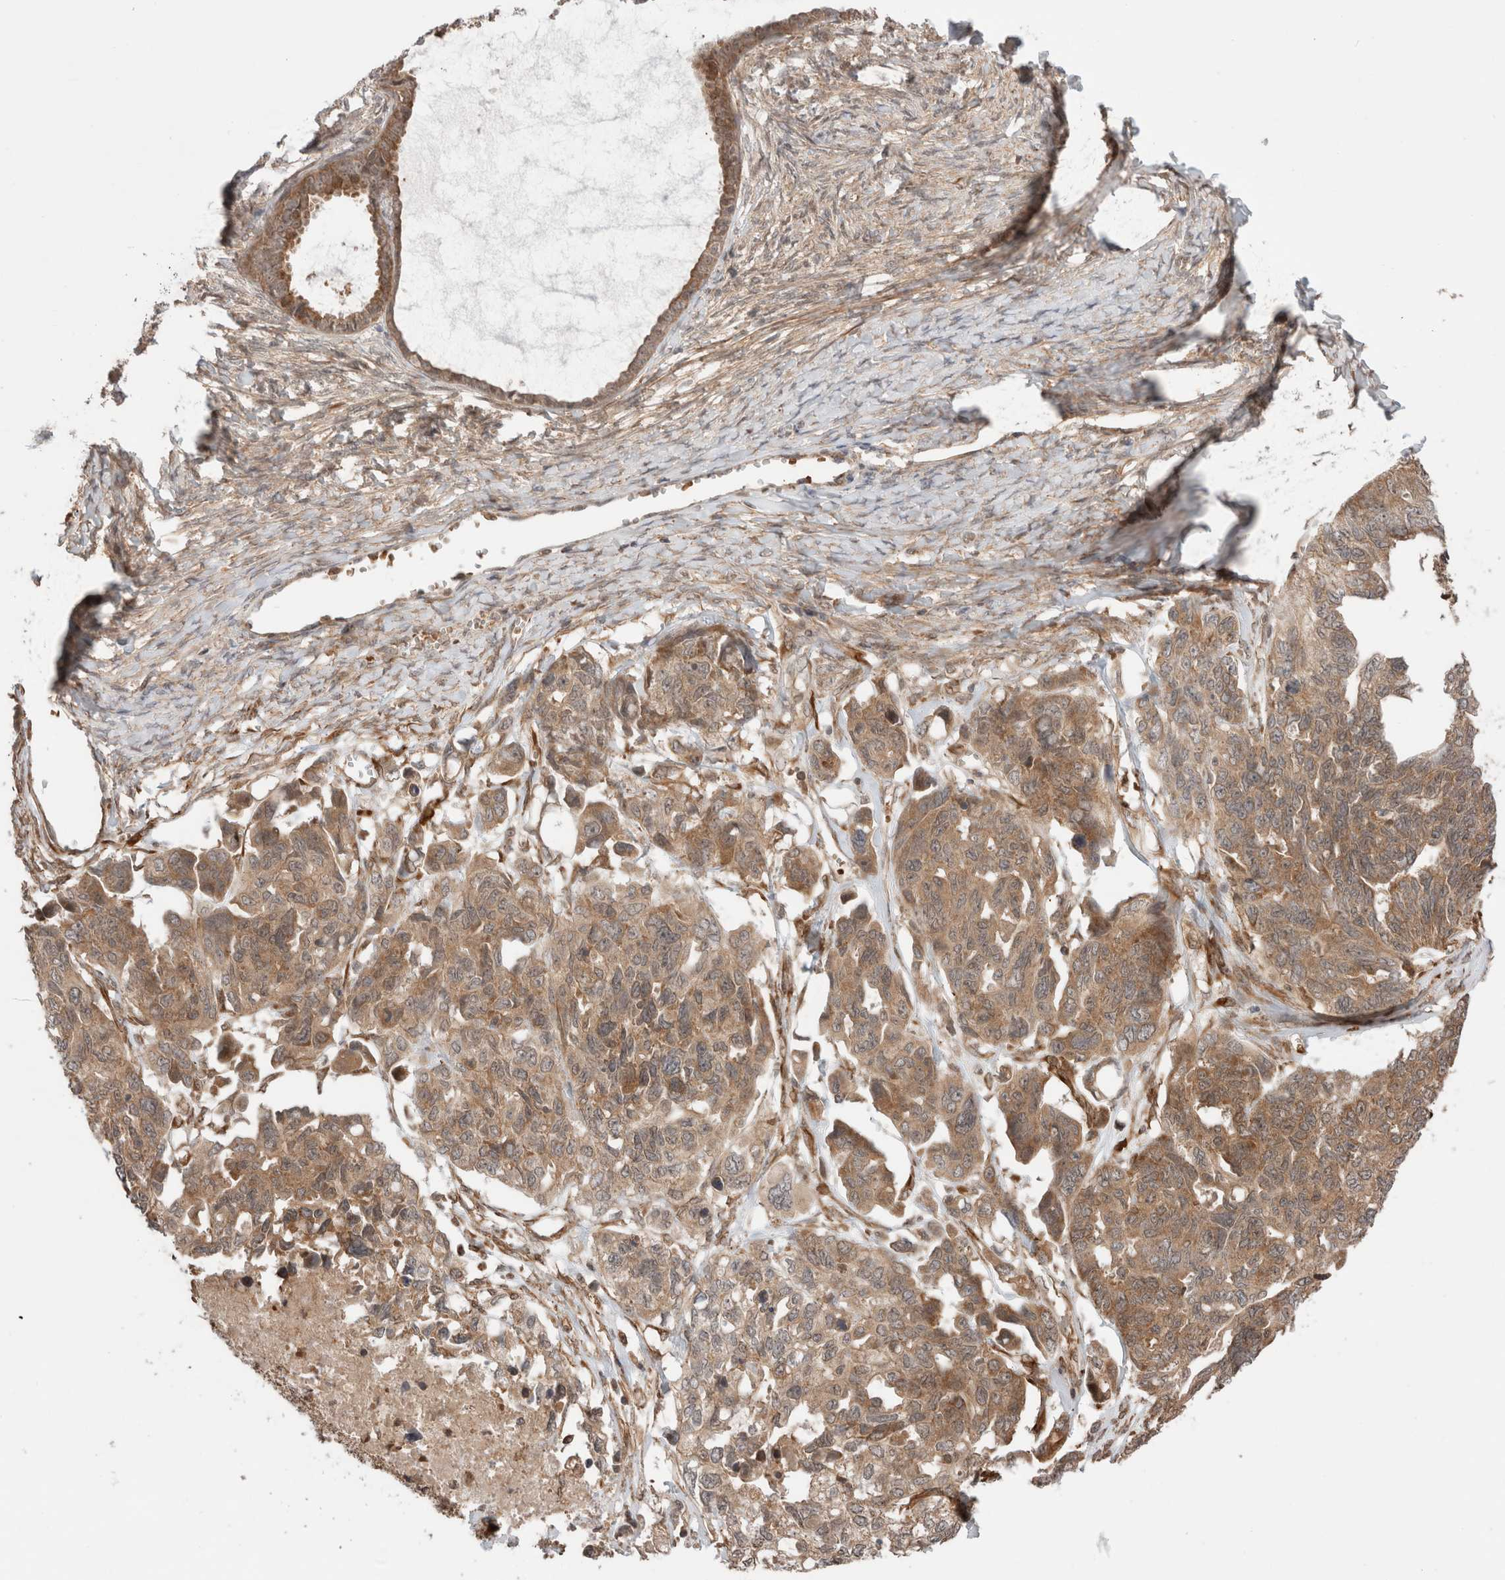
{"staining": {"intensity": "moderate", "quantity": ">75%", "location": "cytoplasmic/membranous"}, "tissue": "ovarian cancer", "cell_type": "Tumor cells", "image_type": "cancer", "snomed": [{"axis": "morphology", "description": "Cystadenocarcinoma, serous, NOS"}, {"axis": "topography", "description": "Ovary"}], "caption": "Moderate cytoplasmic/membranous positivity is identified in approximately >75% of tumor cells in ovarian serous cystadenocarcinoma.", "gene": "ZNF649", "patient": {"sex": "female", "age": 79}}